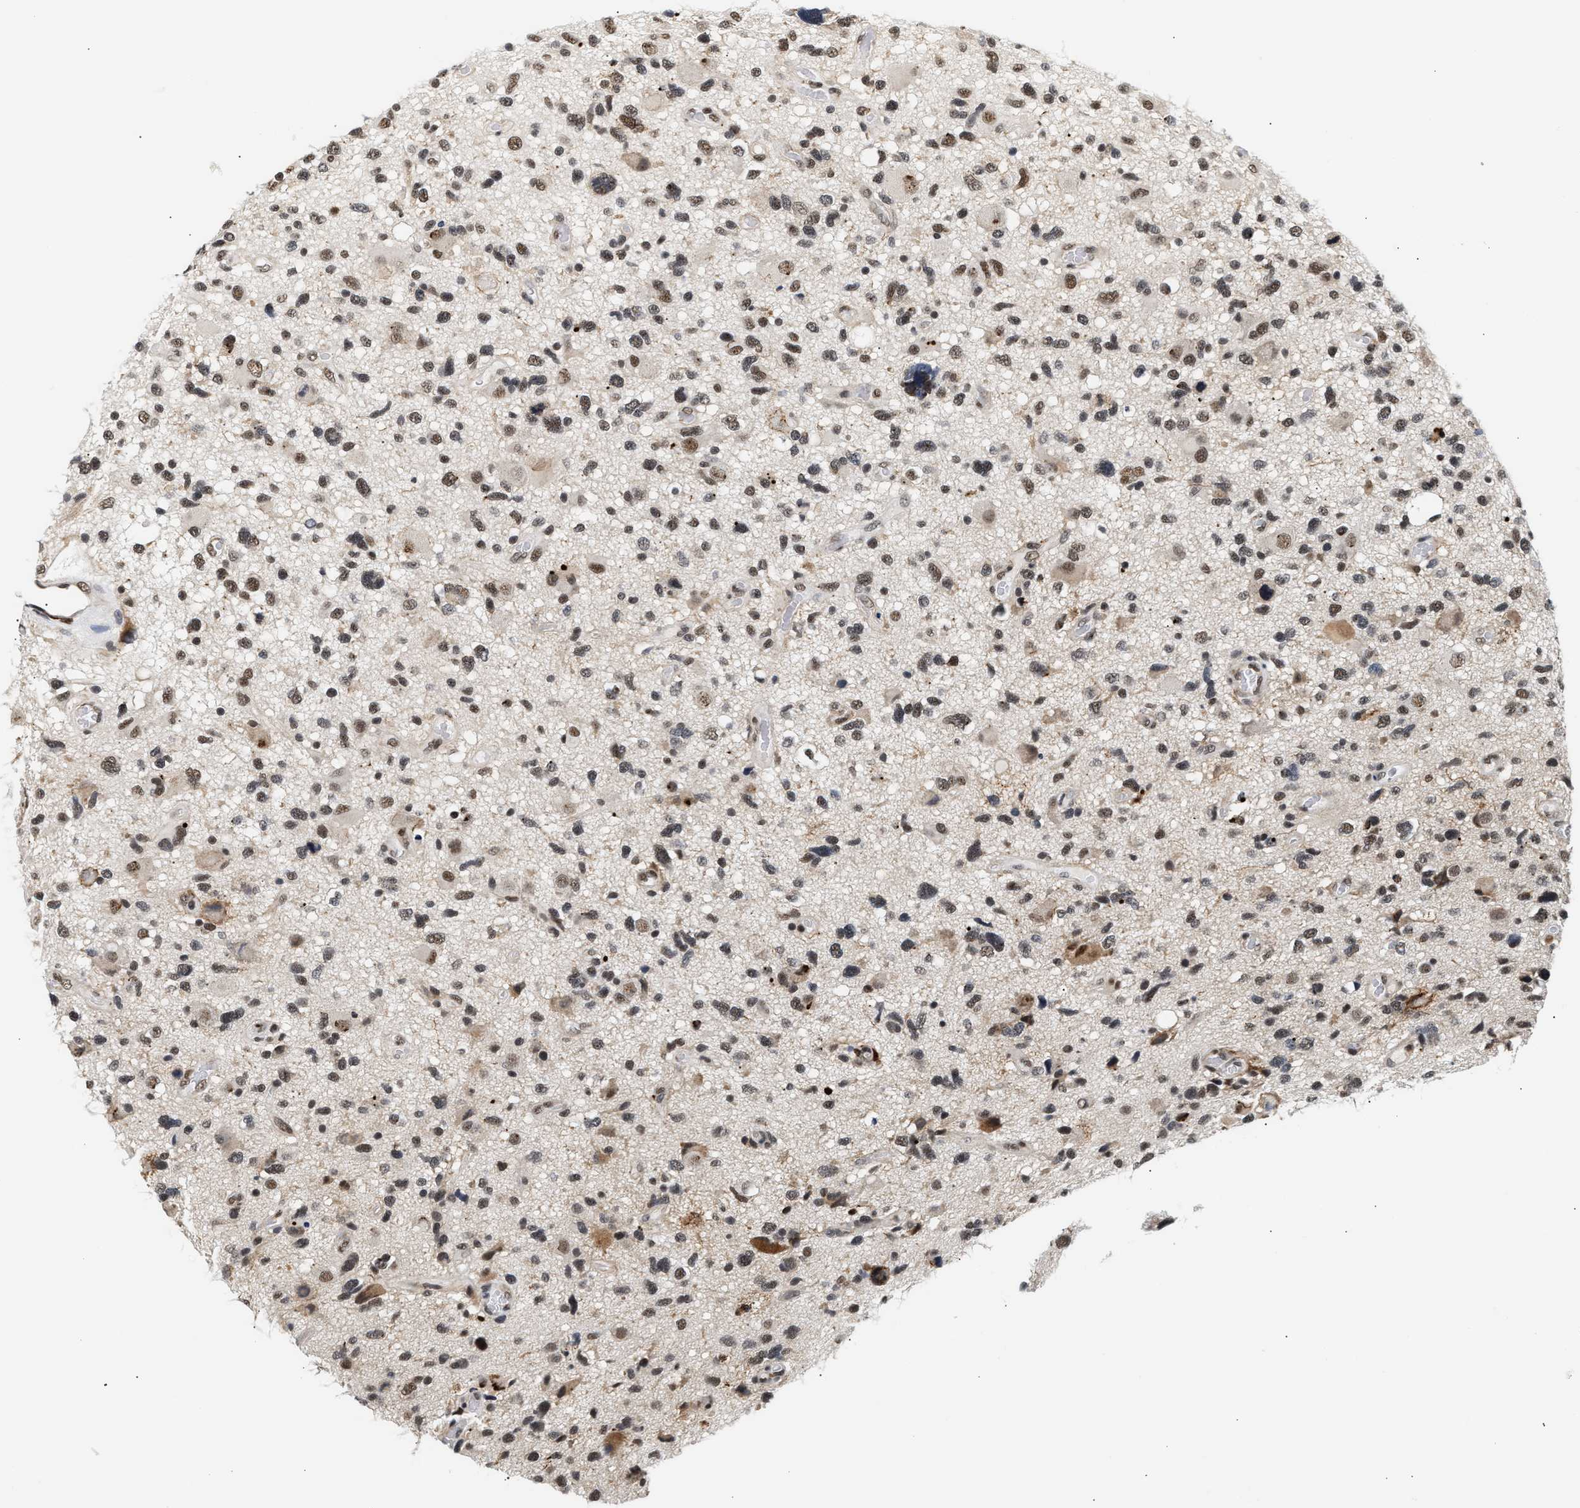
{"staining": {"intensity": "moderate", "quantity": ">75%", "location": "nuclear"}, "tissue": "glioma", "cell_type": "Tumor cells", "image_type": "cancer", "snomed": [{"axis": "morphology", "description": "Glioma, malignant, High grade"}, {"axis": "topography", "description": "Brain"}], "caption": "Malignant glioma (high-grade) was stained to show a protein in brown. There is medium levels of moderate nuclear expression in approximately >75% of tumor cells.", "gene": "THOC1", "patient": {"sex": "male", "age": 33}}